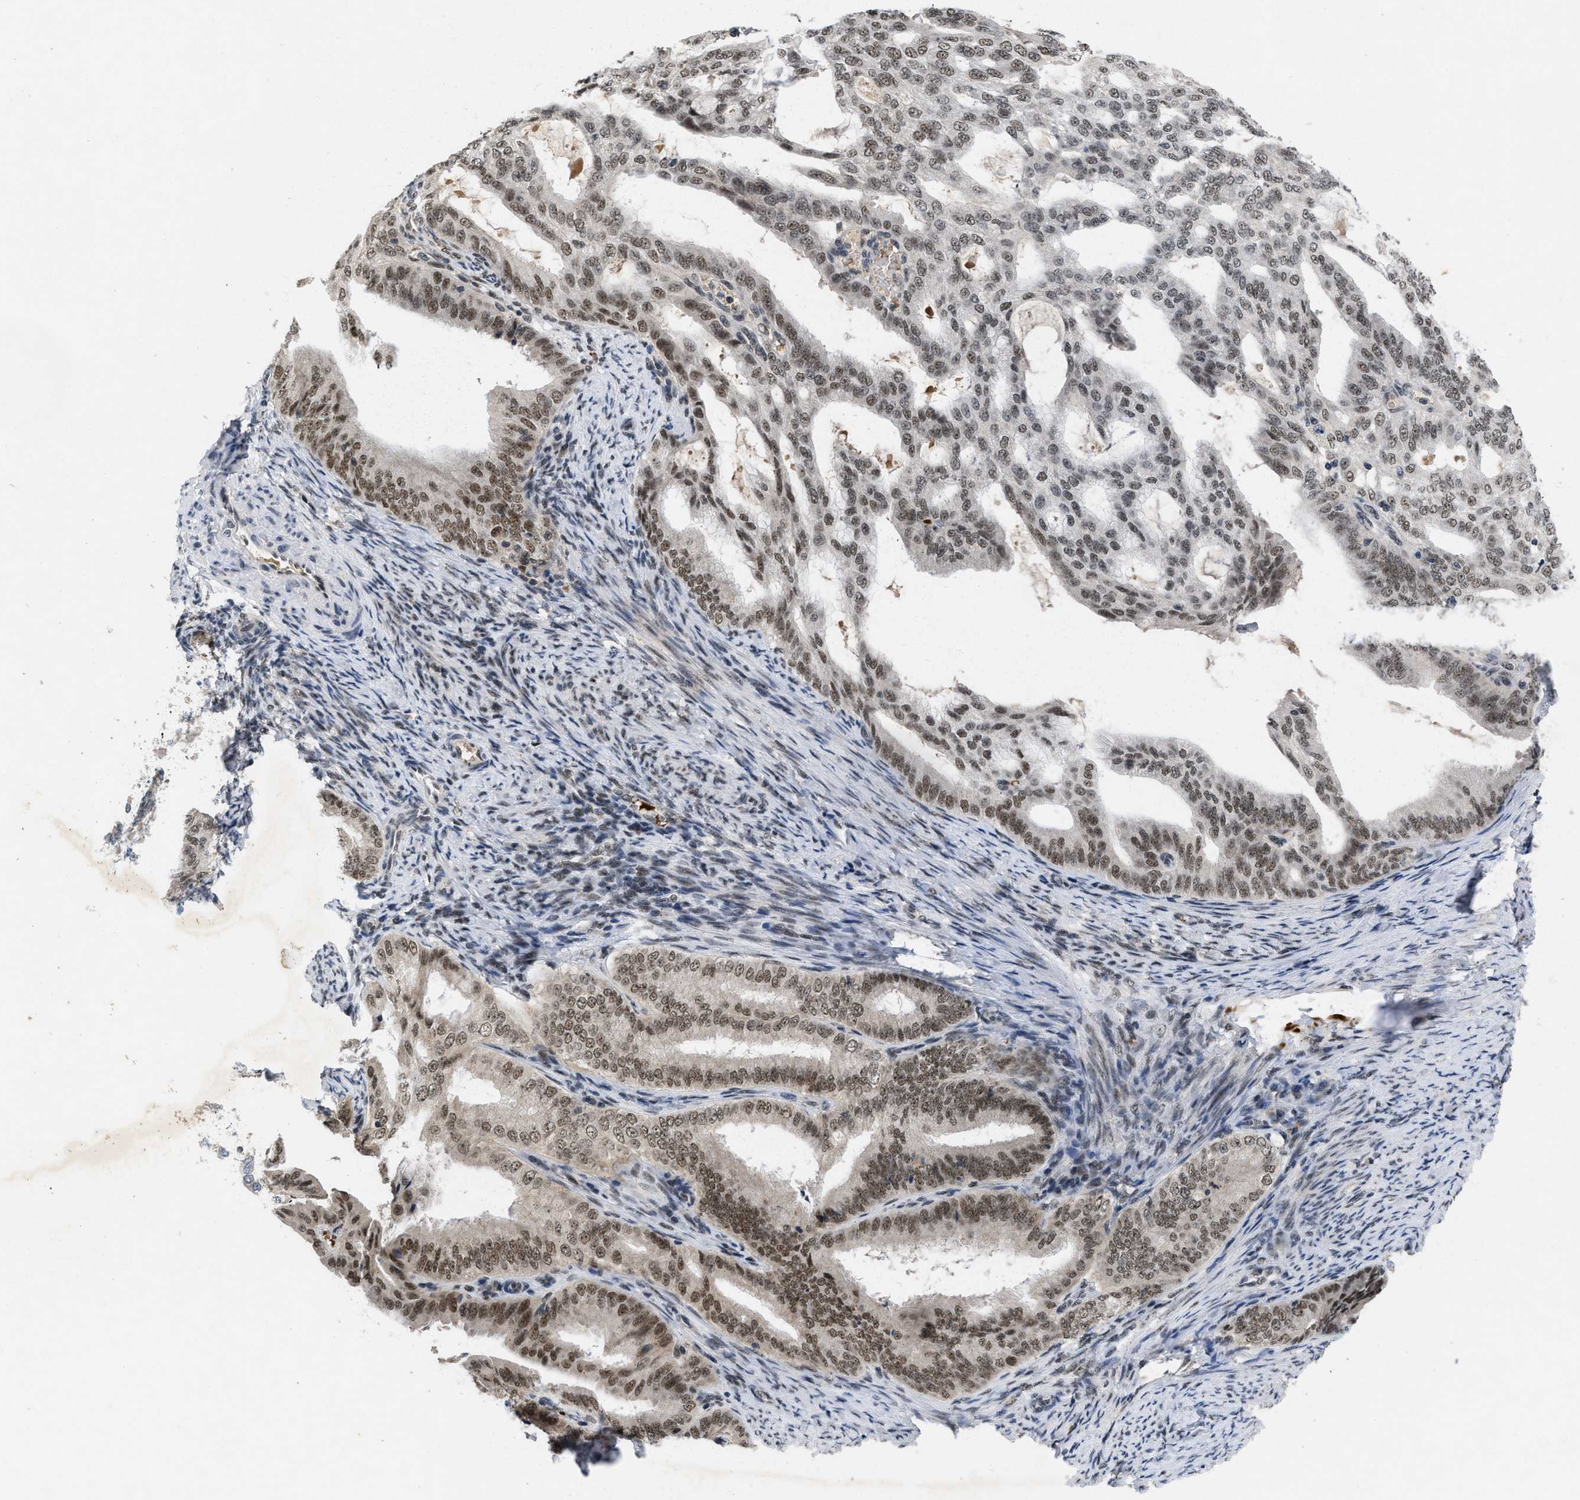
{"staining": {"intensity": "moderate", "quantity": ">75%", "location": "nuclear"}, "tissue": "endometrial cancer", "cell_type": "Tumor cells", "image_type": "cancer", "snomed": [{"axis": "morphology", "description": "Adenocarcinoma, NOS"}, {"axis": "topography", "description": "Endometrium"}], "caption": "Adenocarcinoma (endometrial) stained for a protein (brown) demonstrates moderate nuclear positive expression in about >75% of tumor cells.", "gene": "ZNF346", "patient": {"sex": "female", "age": 58}}